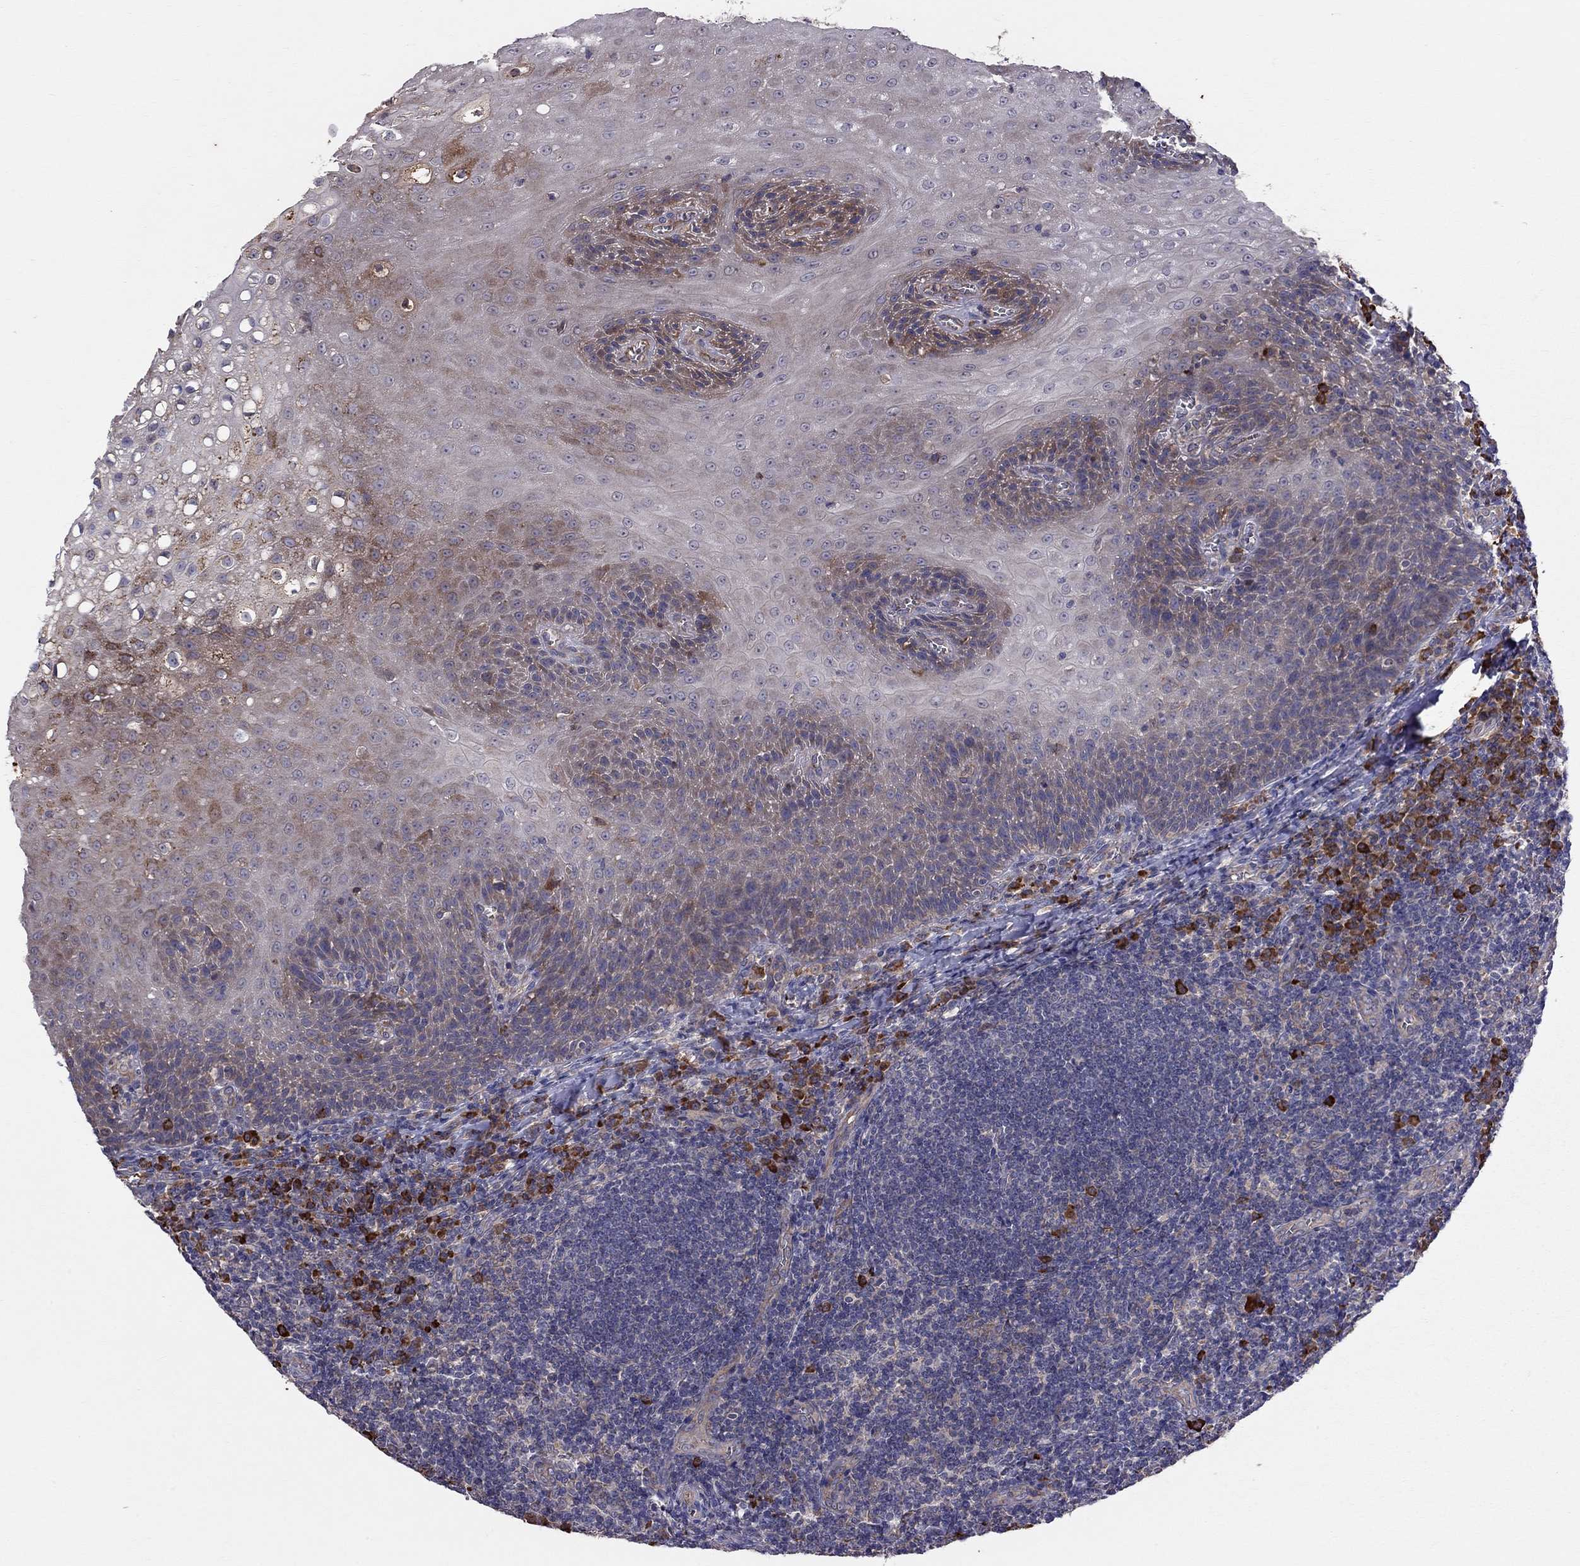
{"staining": {"intensity": "strong", "quantity": "<25%", "location": "cytoplasmic/membranous"}, "tissue": "tonsil", "cell_type": "Germinal center cells", "image_type": "normal", "snomed": [{"axis": "morphology", "description": "Normal tissue, NOS"}, {"axis": "topography", "description": "Tonsil"}], "caption": "Tonsil stained with a brown dye shows strong cytoplasmic/membranous positive staining in about <25% of germinal center cells.", "gene": "PIK3CG", "patient": {"sex": "male", "age": 33}}